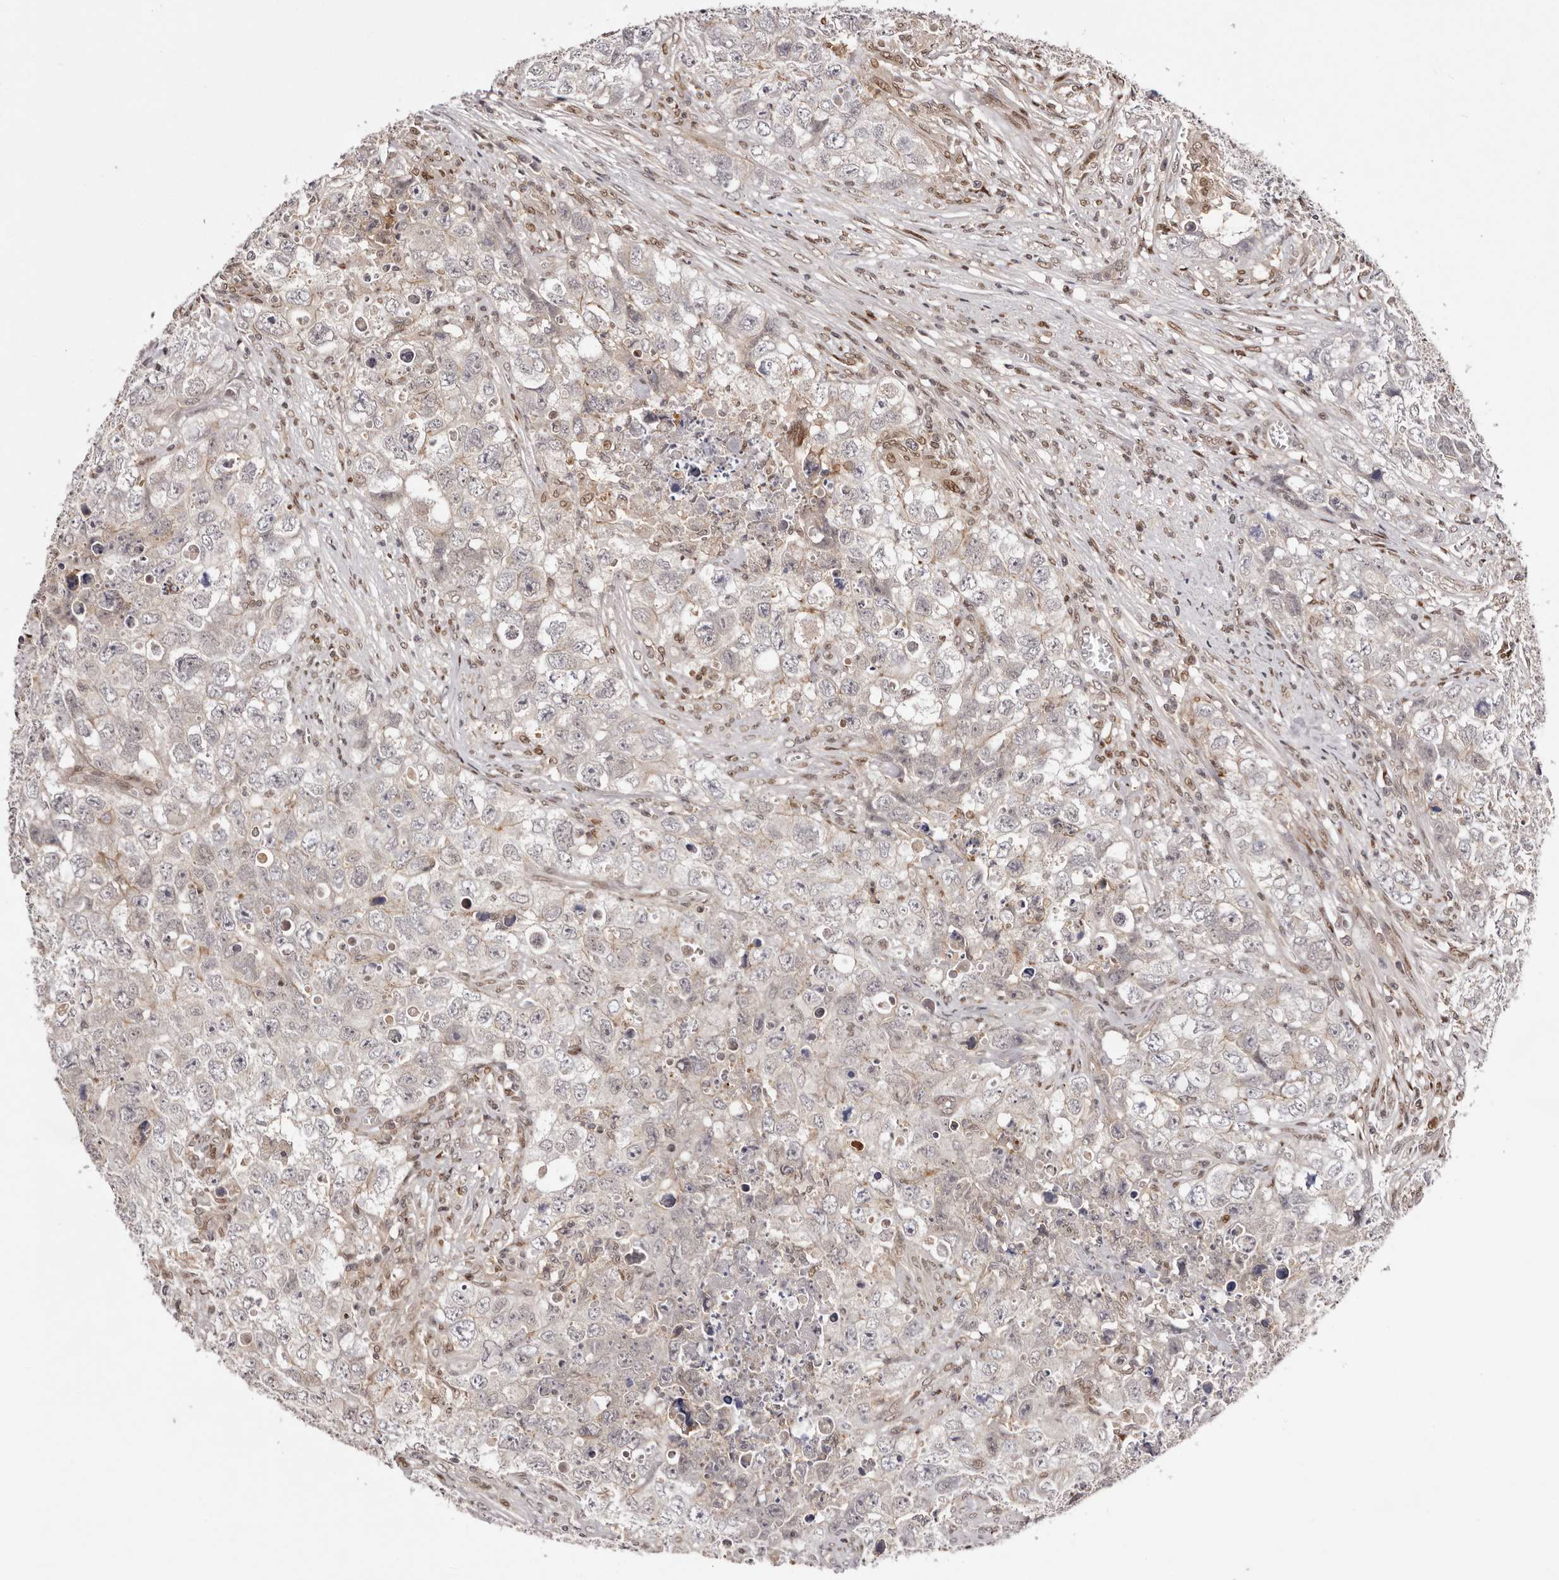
{"staining": {"intensity": "negative", "quantity": "none", "location": "none"}, "tissue": "testis cancer", "cell_type": "Tumor cells", "image_type": "cancer", "snomed": [{"axis": "morphology", "description": "Seminoma, NOS"}, {"axis": "morphology", "description": "Carcinoma, Embryonal, NOS"}, {"axis": "topography", "description": "Testis"}], "caption": "Immunohistochemistry image of embryonal carcinoma (testis) stained for a protein (brown), which reveals no staining in tumor cells. (Immunohistochemistry, brightfield microscopy, high magnification).", "gene": "FBXO5", "patient": {"sex": "male", "age": 43}}